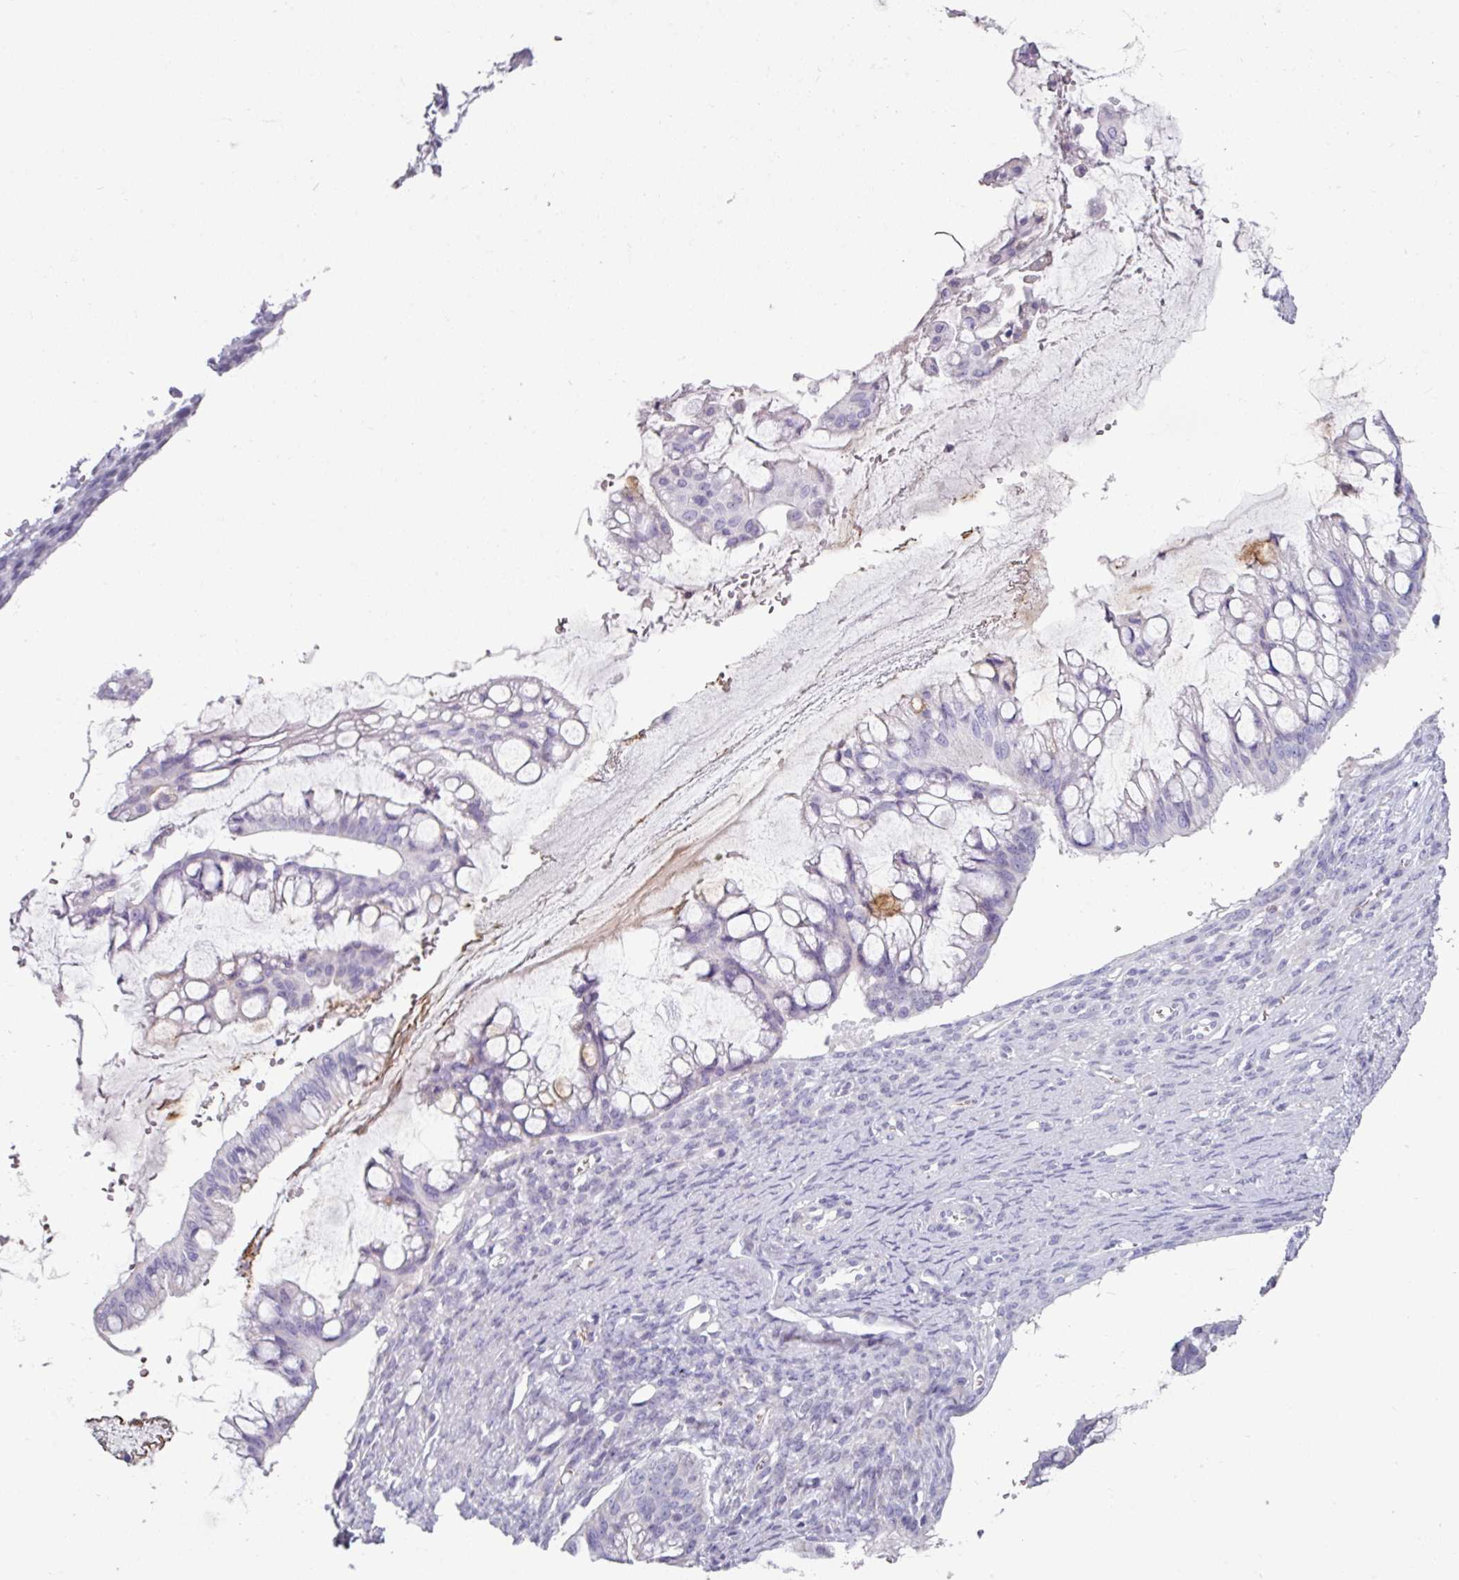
{"staining": {"intensity": "negative", "quantity": "none", "location": "none"}, "tissue": "ovarian cancer", "cell_type": "Tumor cells", "image_type": "cancer", "snomed": [{"axis": "morphology", "description": "Cystadenocarcinoma, mucinous, NOS"}, {"axis": "topography", "description": "Ovary"}], "caption": "Ovarian mucinous cystadenocarcinoma was stained to show a protein in brown. There is no significant staining in tumor cells.", "gene": "CLCA1", "patient": {"sex": "female", "age": 73}}